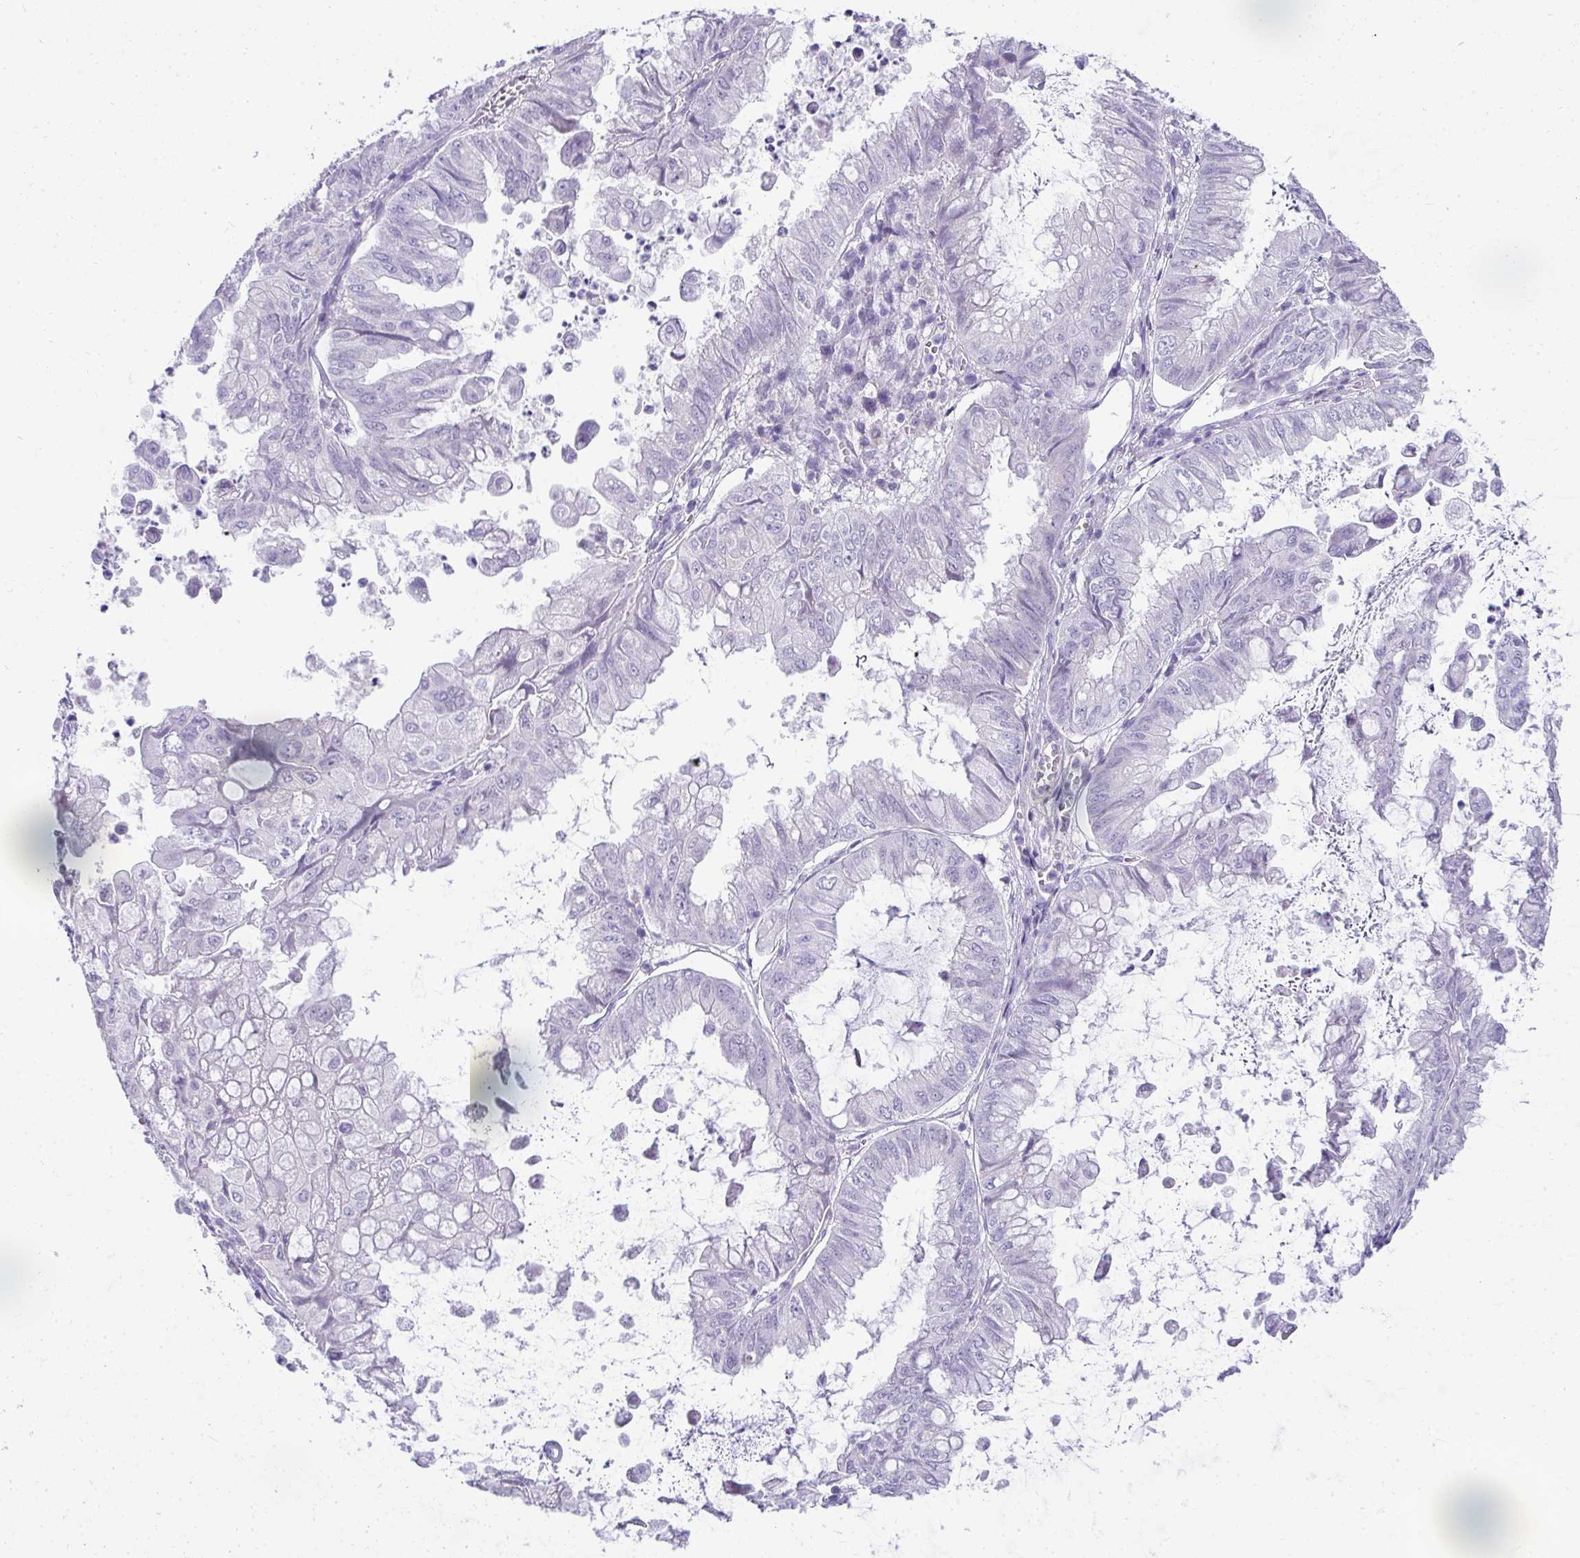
{"staining": {"intensity": "negative", "quantity": "none", "location": "none"}, "tissue": "stomach cancer", "cell_type": "Tumor cells", "image_type": "cancer", "snomed": [{"axis": "morphology", "description": "Adenocarcinoma, NOS"}, {"axis": "topography", "description": "Stomach, upper"}], "caption": "Immunohistochemistry image of stomach adenocarcinoma stained for a protein (brown), which shows no expression in tumor cells.", "gene": "AK5", "patient": {"sex": "male", "age": 80}}